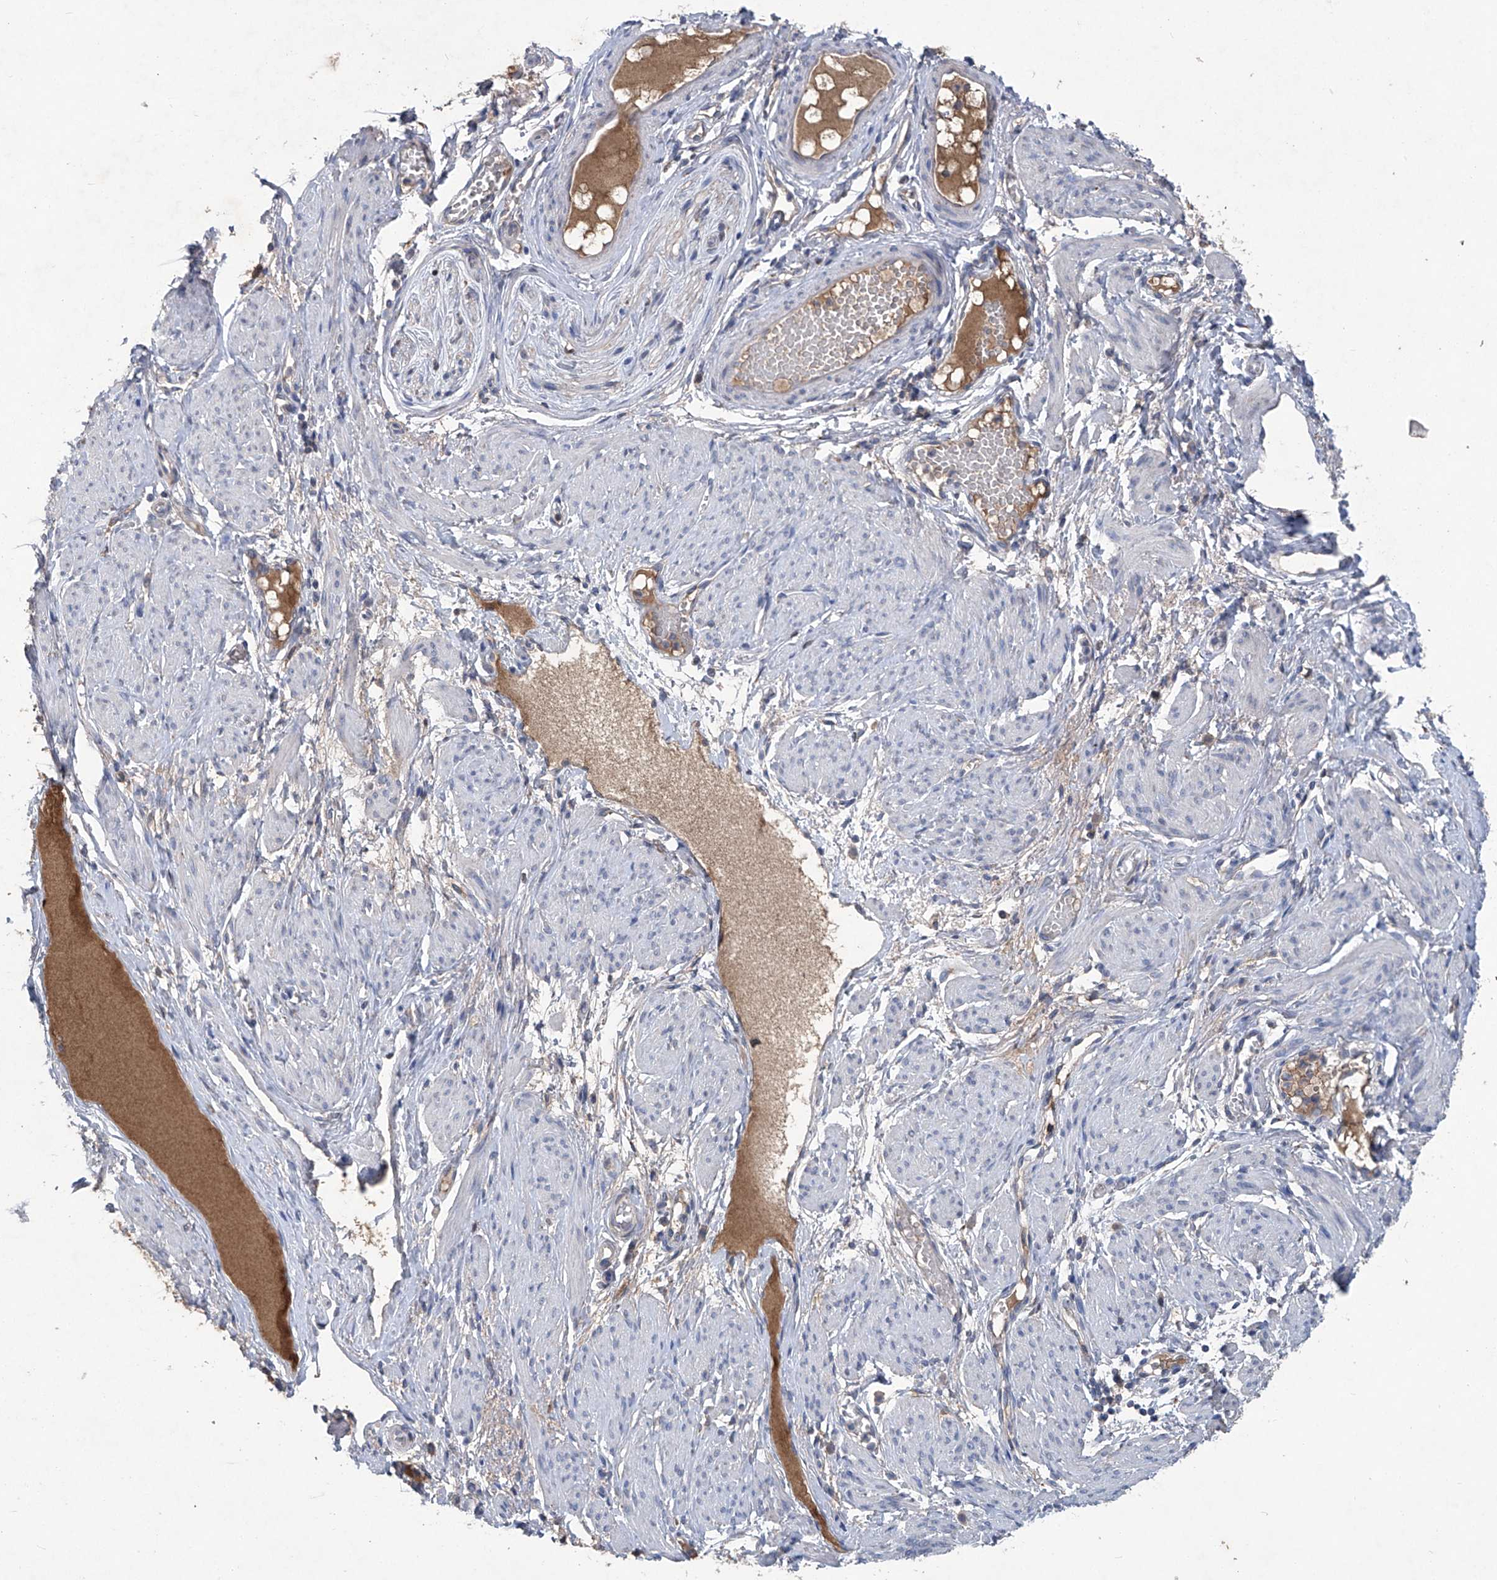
{"staining": {"intensity": "negative", "quantity": "none", "location": "none"}, "tissue": "adipose tissue", "cell_type": "Adipocytes", "image_type": "normal", "snomed": [{"axis": "morphology", "description": "Normal tissue, NOS"}, {"axis": "topography", "description": "Smooth muscle"}, {"axis": "topography", "description": "Peripheral nerve tissue"}], "caption": "High power microscopy image of an immunohistochemistry image of unremarkable adipose tissue, revealing no significant positivity in adipocytes.", "gene": "PCSK5", "patient": {"sex": "female", "age": 39}}